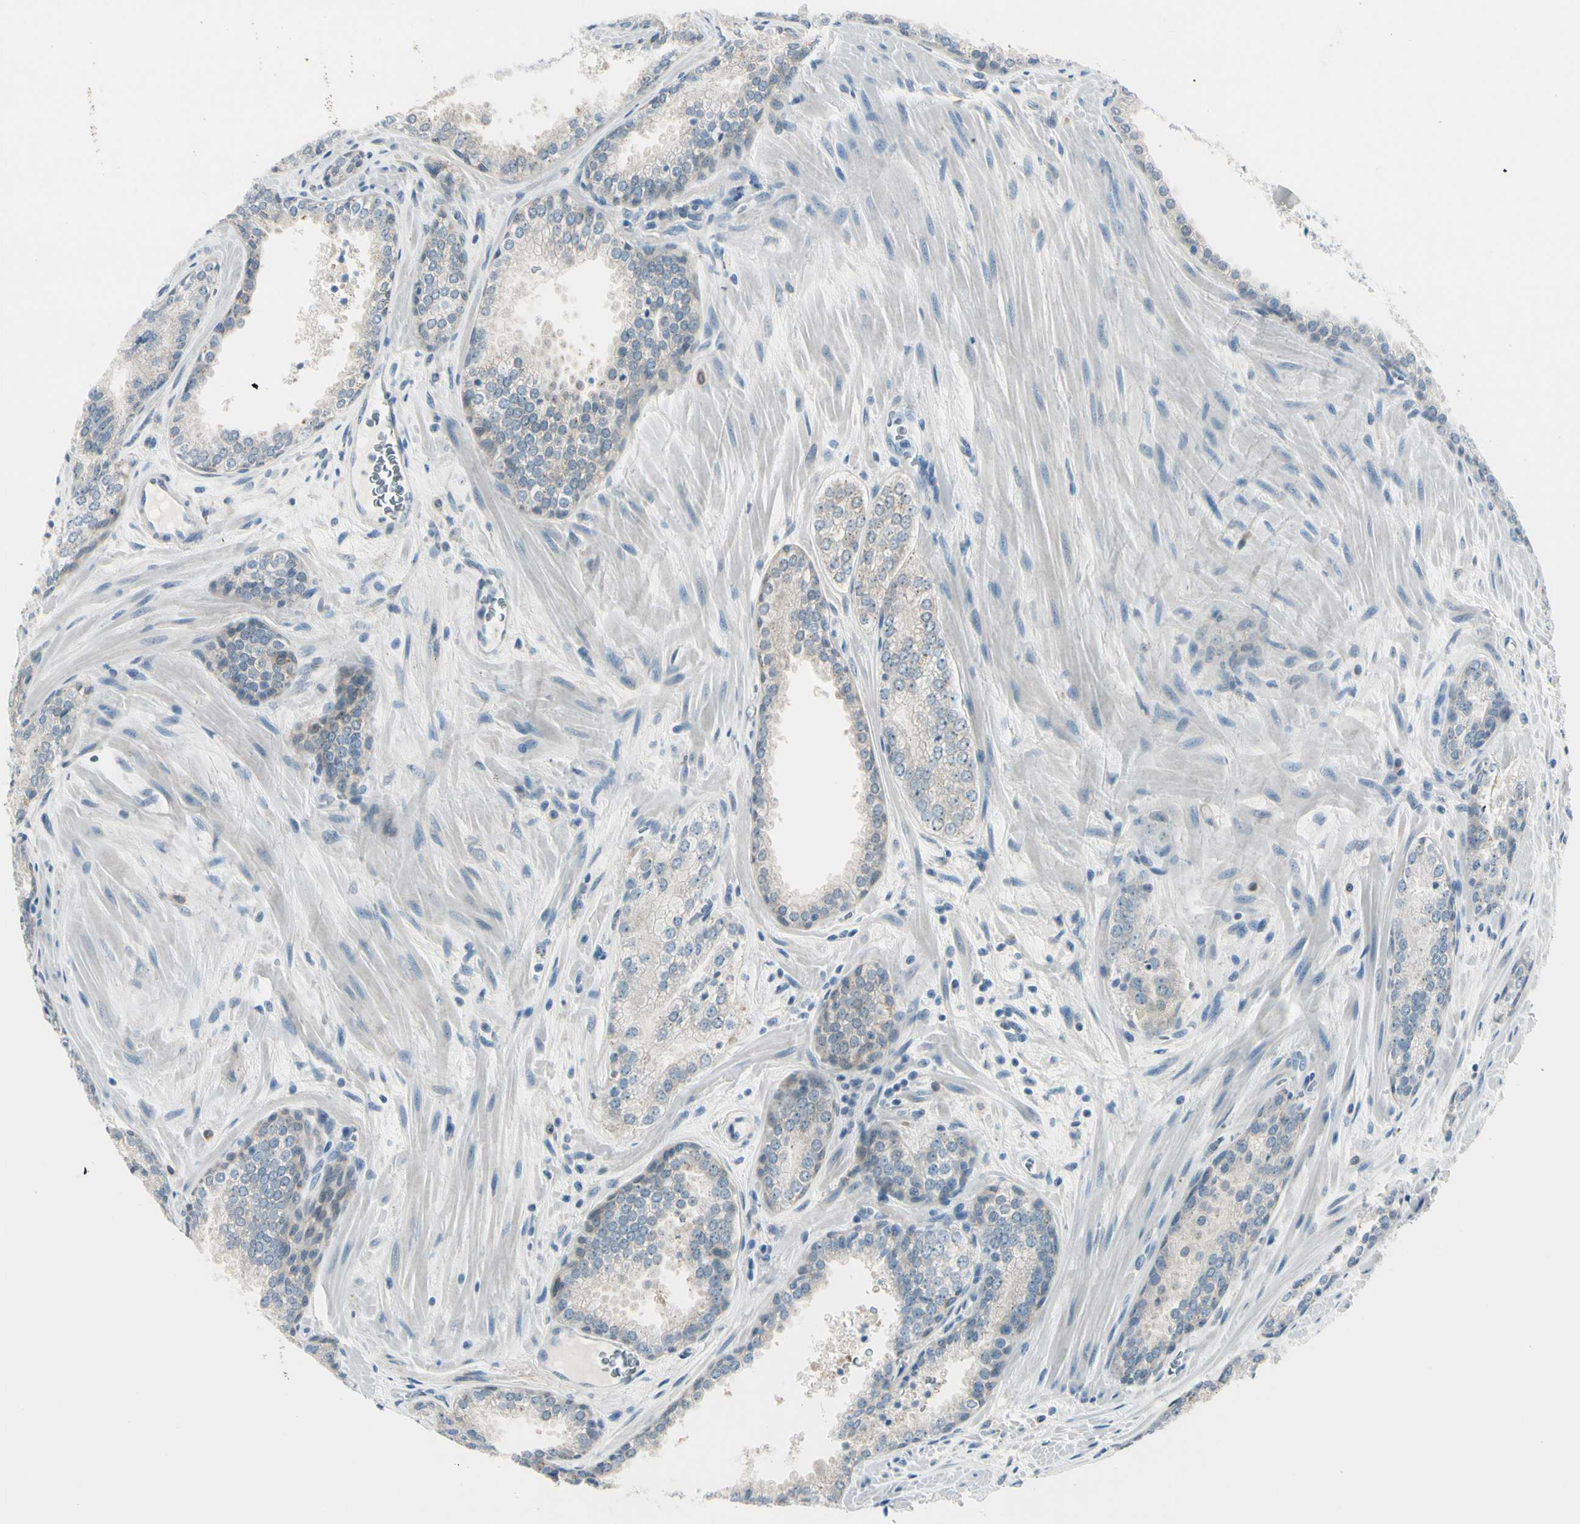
{"staining": {"intensity": "weak", "quantity": "25%-75%", "location": "cytoplasmic/membranous"}, "tissue": "prostate cancer", "cell_type": "Tumor cells", "image_type": "cancer", "snomed": [{"axis": "morphology", "description": "Adenocarcinoma, Low grade"}, {"axis": "topography", "description": "Prostate"}], "caption": "Protein expression analysis of human prostate cancer reveals weak cytoplasmic/membranous expression in approximately 25%-75% of tumor cells.", "gene": "PEBP1", "patient": {"sex": "male", "age": 60}}